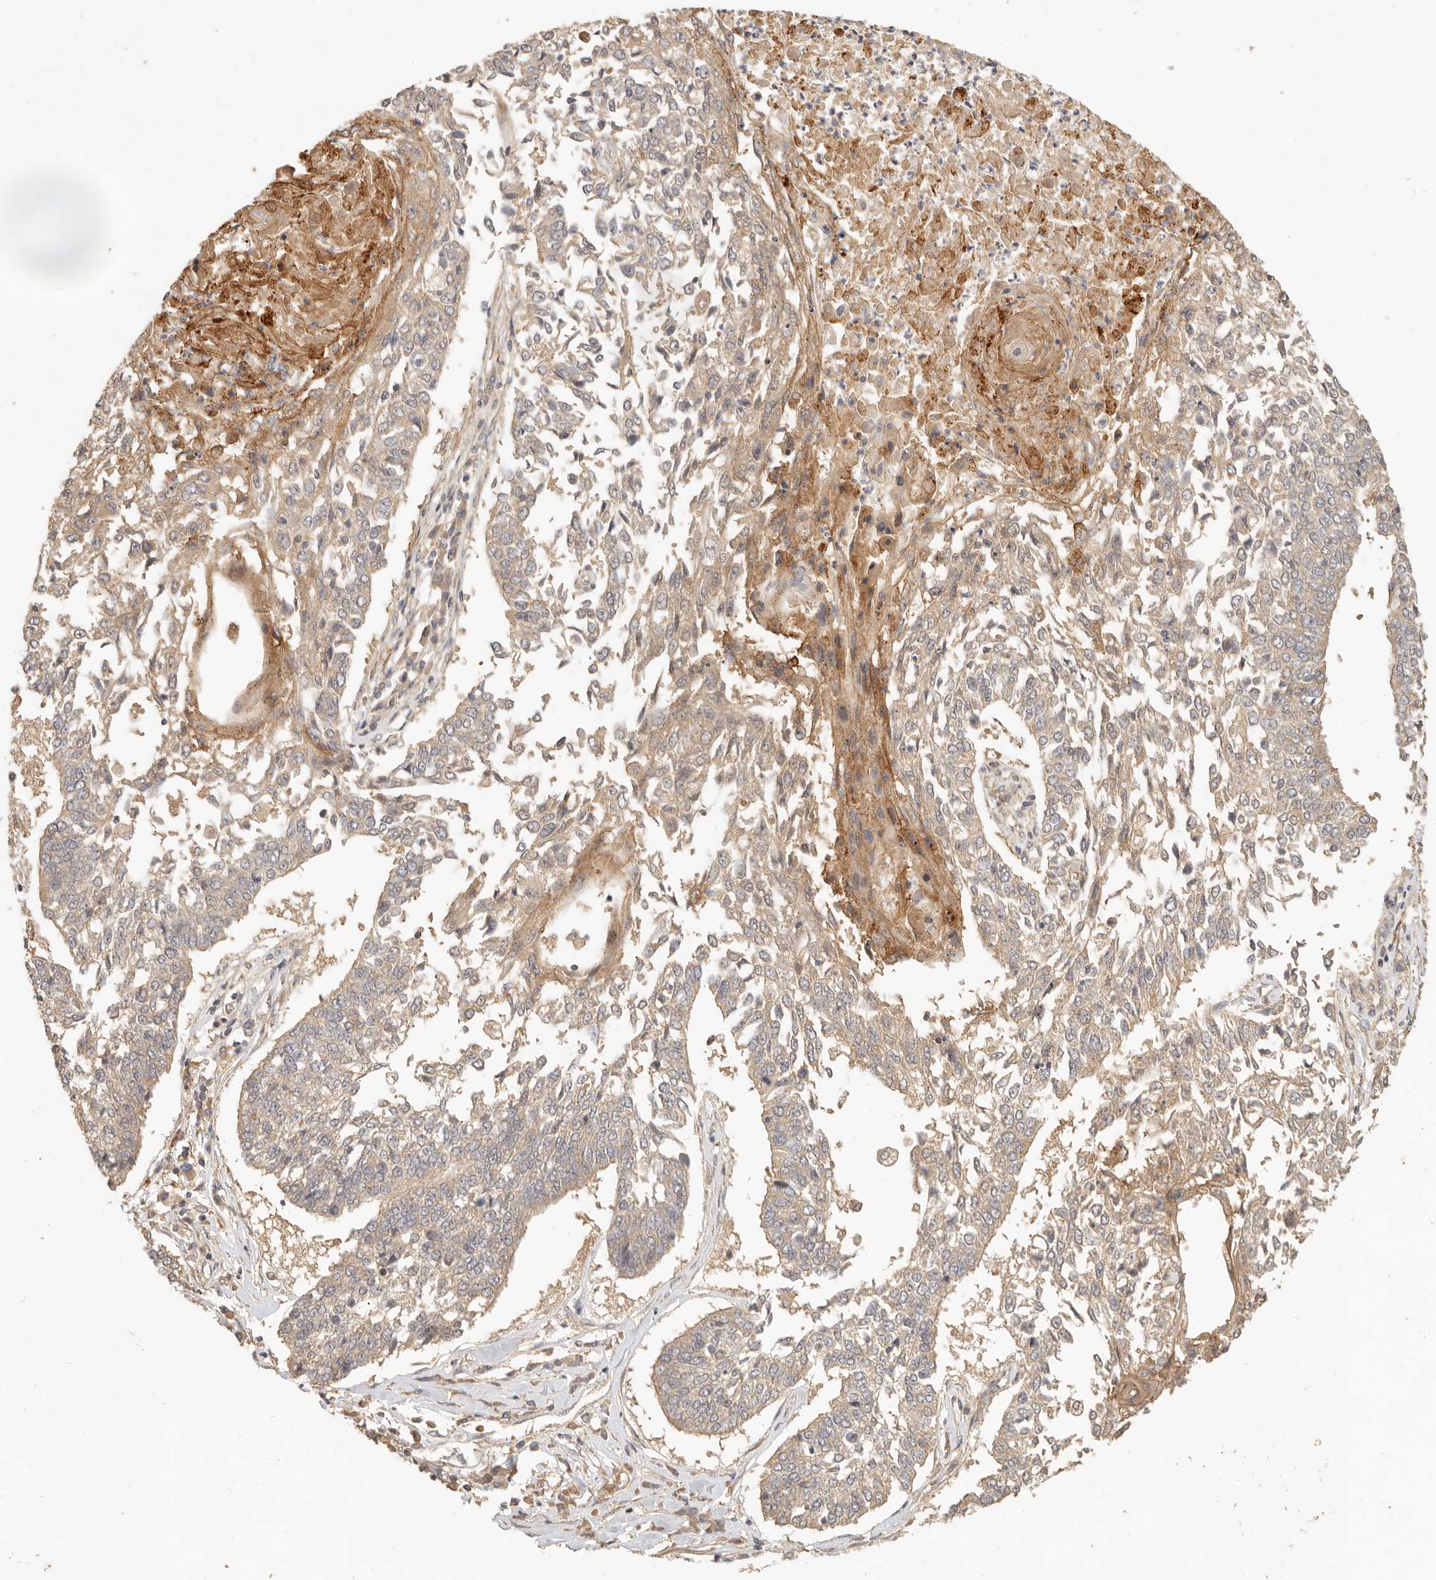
{"staining": {"intensity": "weak", "quantity": ">75%", "location": "cytoplasmic/membranous"}, "tissue": "lung cancer", "cell_type": "Tumor cells", "image_type": "cancer", "snomed": [{"axis": "morphology", "description": "Normal tissue, NOS"}, {"axis": "morphology", "description": "Squamous cell carcinoma, NOS"}, {"axis": "topography", "description": "Cartilage tissue"}, {"axis": "topography", "description": "Bronchus"}, {"axis": "topography", "description": "Lung"}, {"axis": "topography", "description": "Peripheral nerve tissue"}], "caption": "Immunohistochemical staining of lung squamous cell carcinoma demonstrates low levels of weak cytoplasmic/membranous protein expression in approximately >75% of tumor cells.", "gene": "VIPR1", "patient": {"sex": "female", "age": 49}}